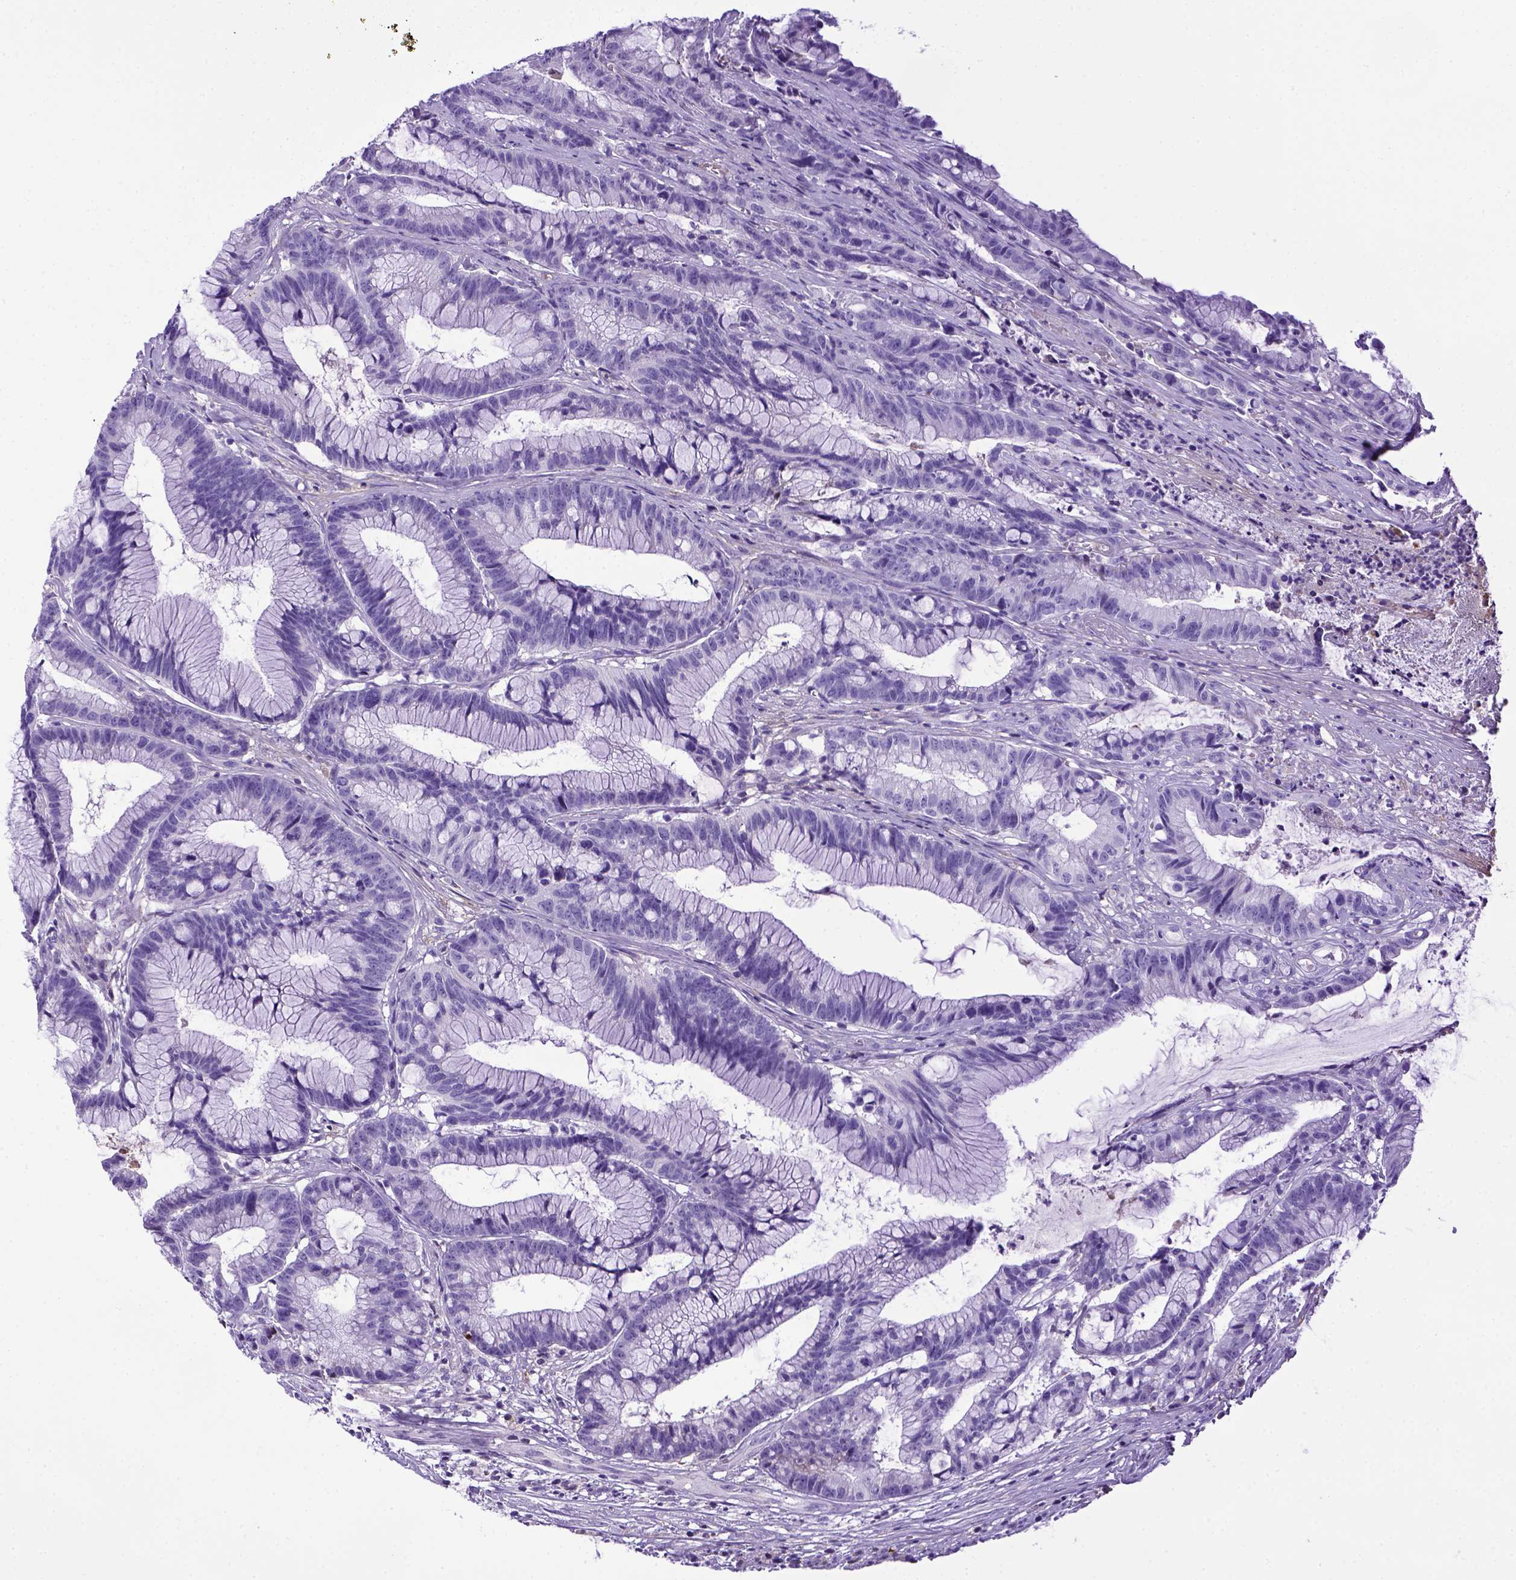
{"staining": {"intensity": "negative", "quantity": "none", "location": "none"}, "tissue": "colorectal cancer", "cell_type": "Tumor cells", "image_type": "cancer", "snomed": [{"axis": "morphology", "description": "Adenocarcinoma, NOS"}, {"axis": "topography", "description": "Colon"}], "caption": "A high-resolution histopathology image shows immunohistochemistry (IHC) staining of adenocarcinoma (colorectal), which reveals no significant positivity in tumor cells.", "gene": "ITIH4", "patient": {"sex": "female", "age": 78}}